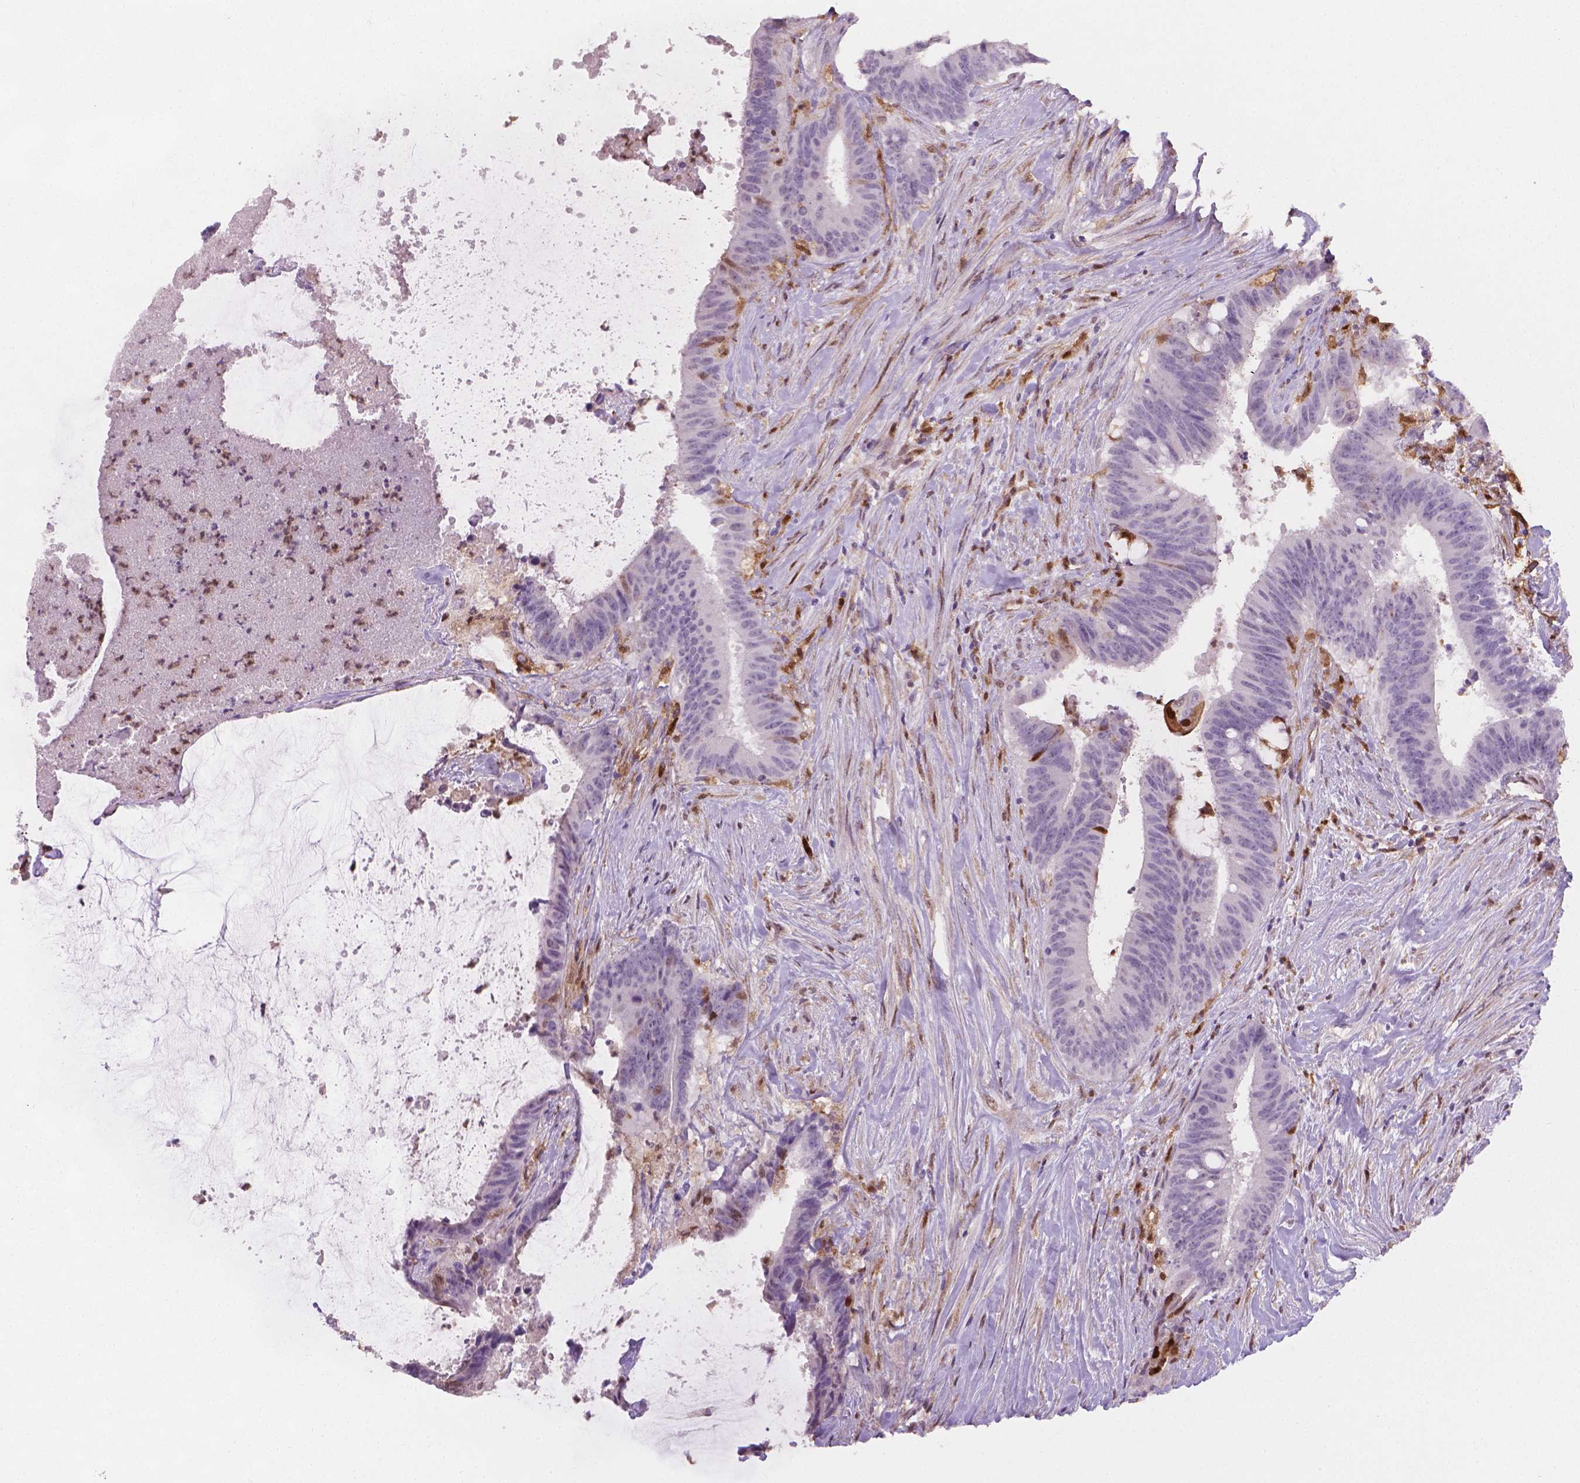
{"staining": {"intensity": "negative", "quantity": "none", "location": "none"}, "tissue": "colorectal cancer", "cell_type": "Tumor cells", "image_type": "cancer", "snomed": [{"axis": "morphology", "description": "Adenocarcinoma, NOS"}, {"axis": "topography", "description": "Colon"}], "caption": "Colorectal cancer was stained to show a protein in brown. There is no significant staining in tumor cells.", "gene": "TNFAIP2", "patient": {"sex": "female", "age": 43}}